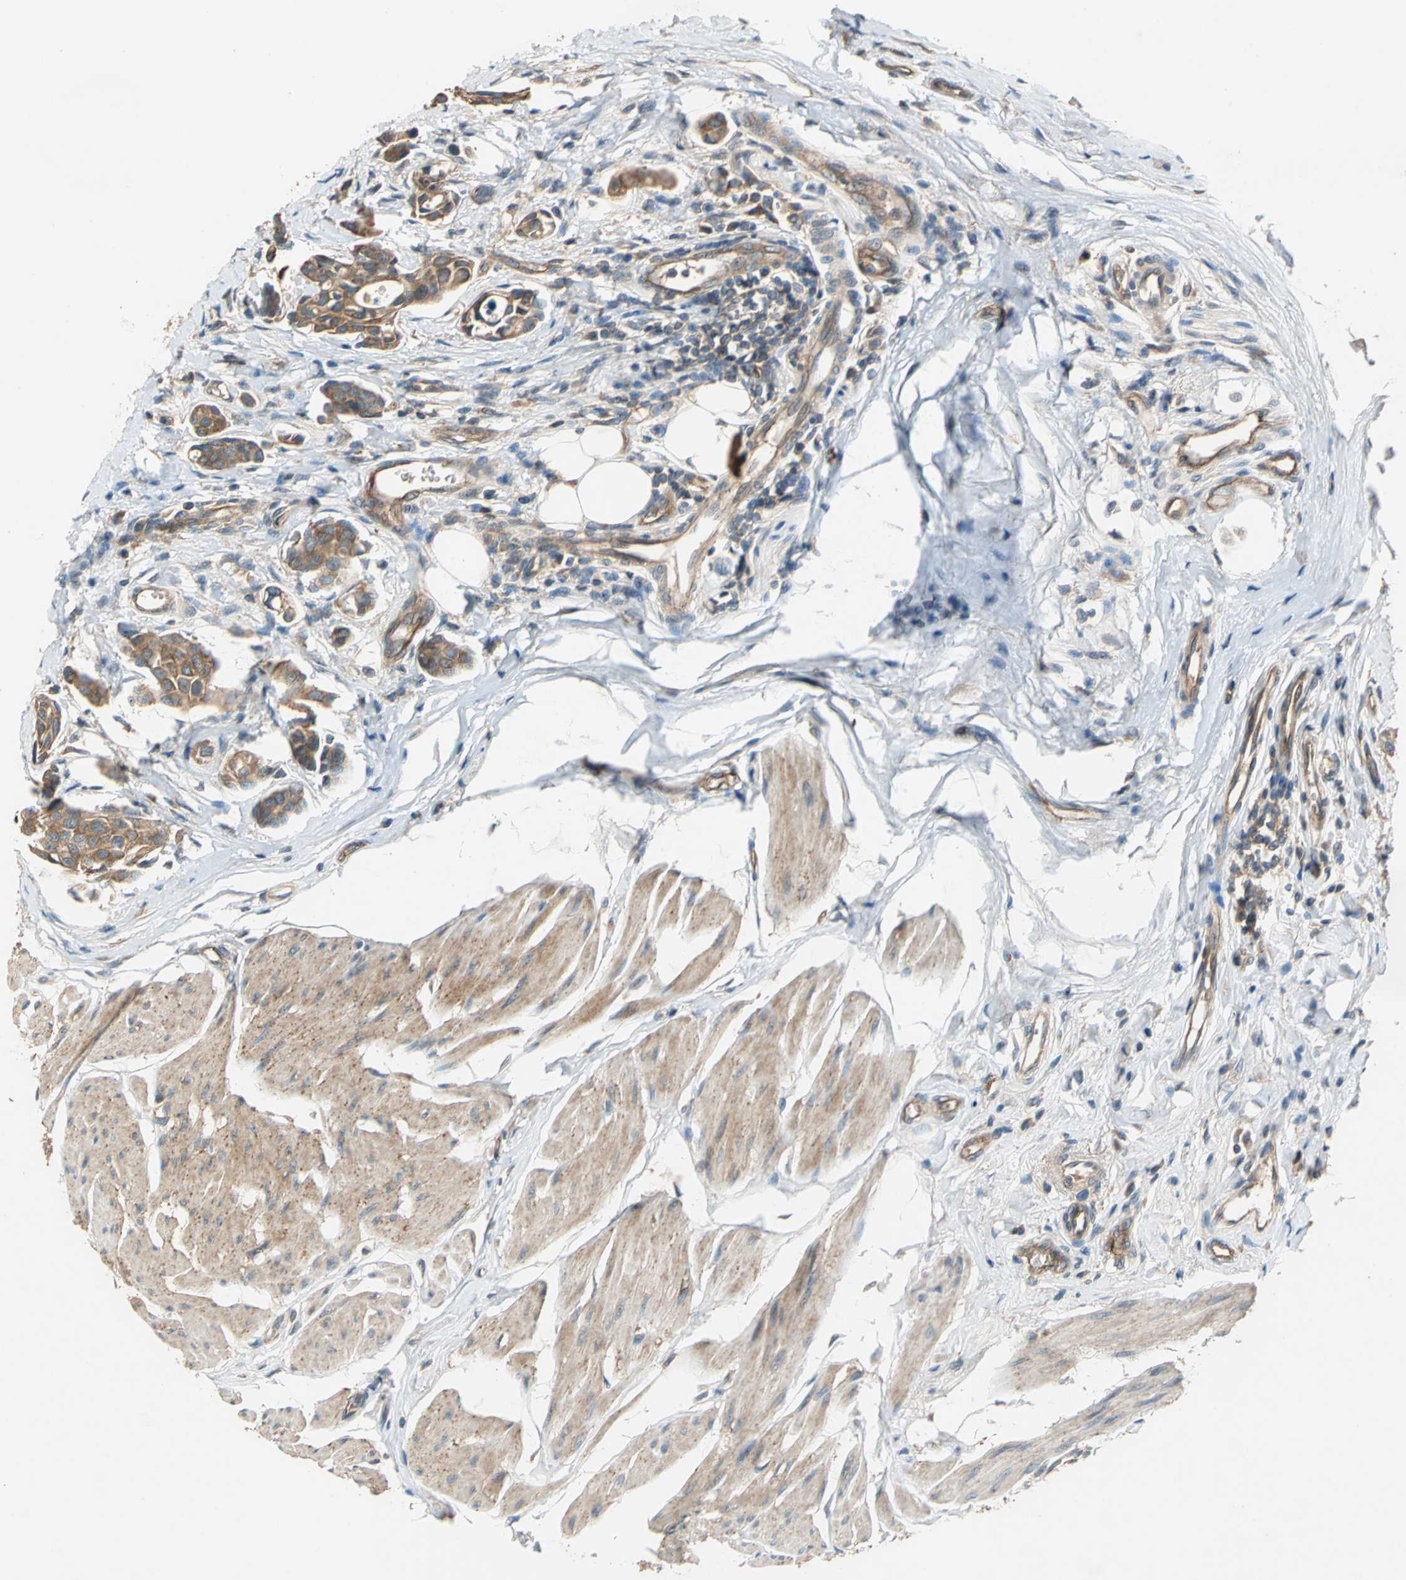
{"staining": {"intensity": "moderate", "quantity": ">75%", "location": "cytoplasmic/membranous"}, "tissue": "urothelial cancer", "cell_type": "Tumor cells", "image_type": "cancer", "snomed": [{"axis": "morphology", "description": "Urothelial carcinoma, High grade"}, {"axis": "topography", "description": "Urinary bladder"}], "caption": "Human high-grade urothelial carcinoma stained with a brown dye exhibits moderate cytoplasmic/membranous positive staining in about >75% of tumor cells.", "gene": "EMCN", "patient": {"sex": "male", "age": 78}}